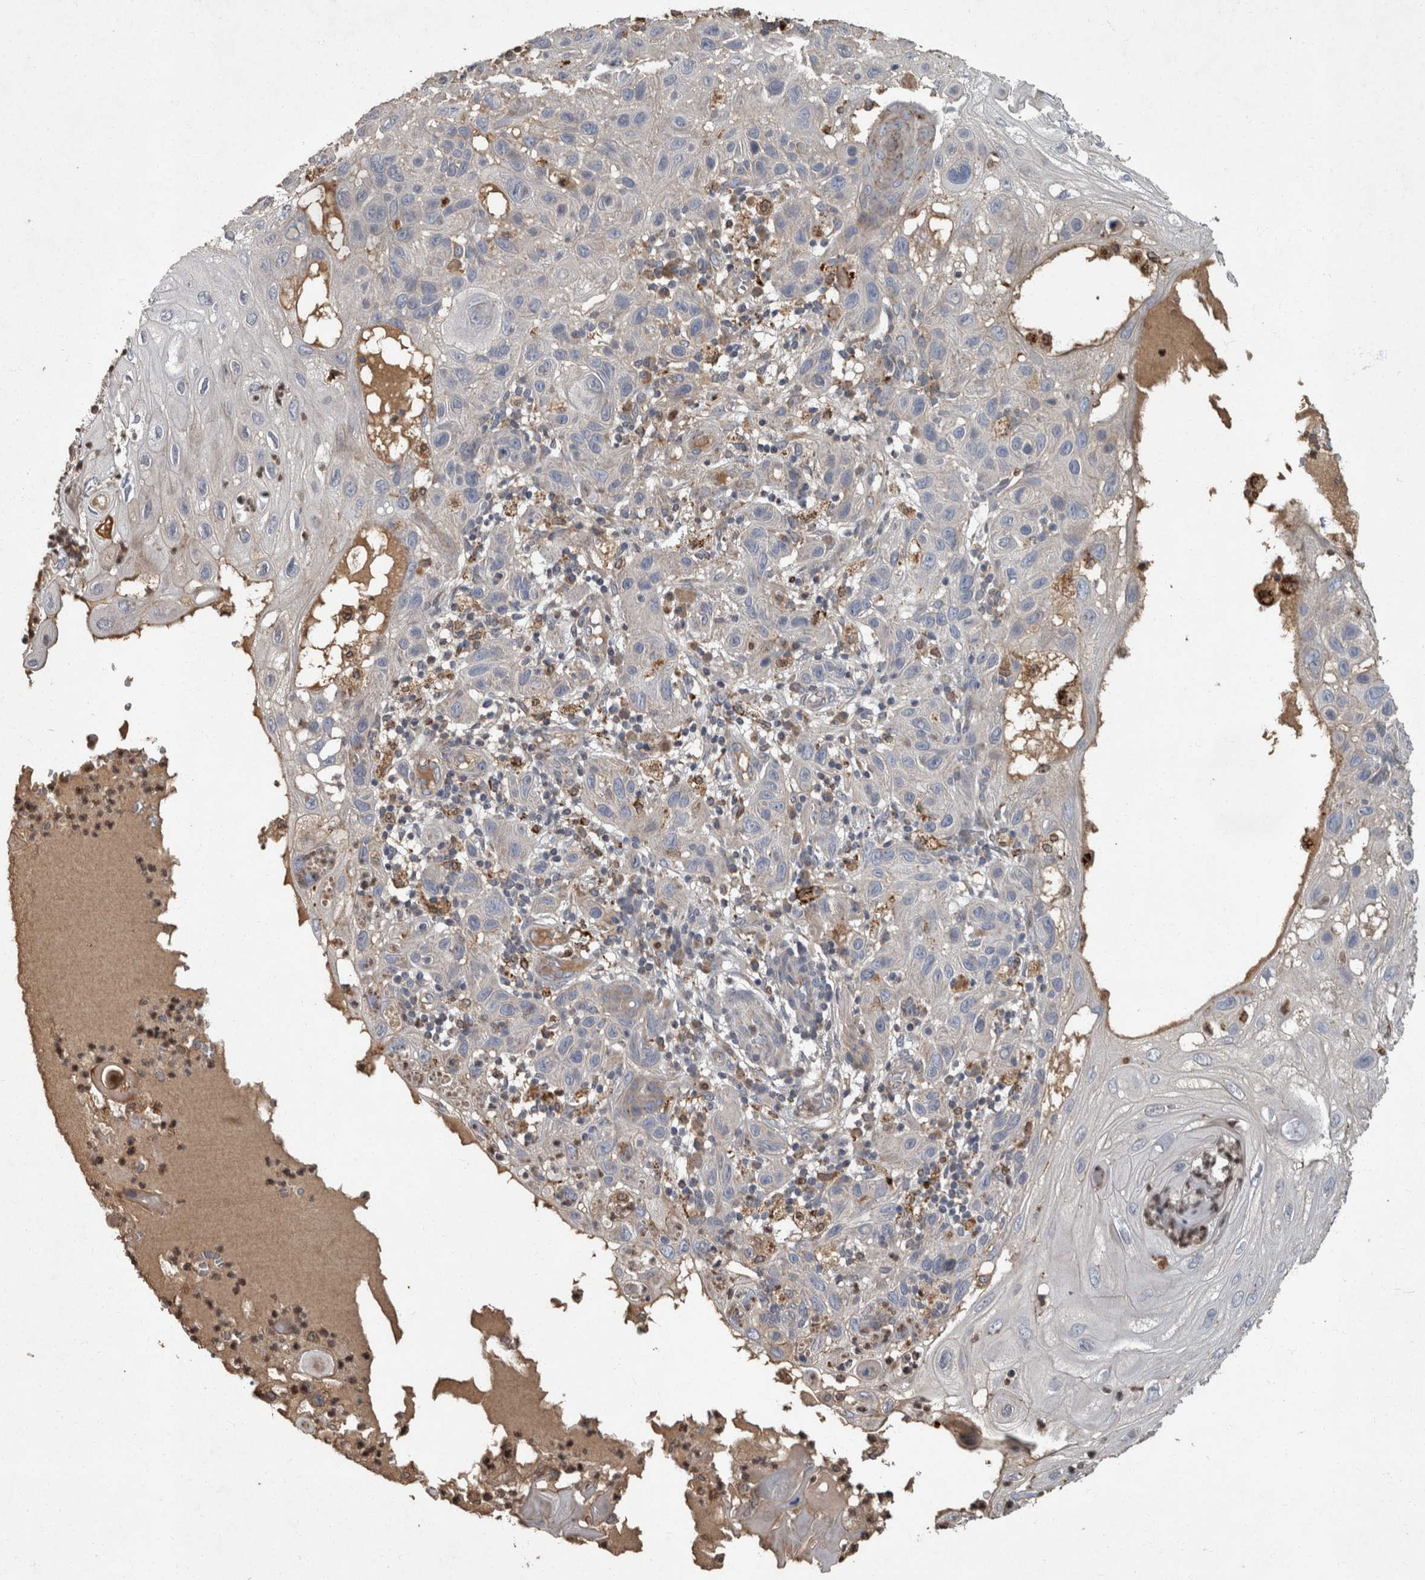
{"staining": {"intensity": "negative", "quantity": "none", "location": "none"}, "tissue": "skin cancer", "cell_type": "Tumor cells", "image_type": "cancer", "snomed": [{"axis": "morphology", "description": "Normal tissue, NOS"}, {"axis": "morphology", "description": "Squamous cell carcinoma, NOS"}, {"axis": "topography", "description": "Skin"}], "caption": "Photomicrograph shows no significant protein expression in tumor cells of squamous cell carcinoma (skin).", "gene": "PPP1R3C", "patient": {"sex": "female", "age": 96}}